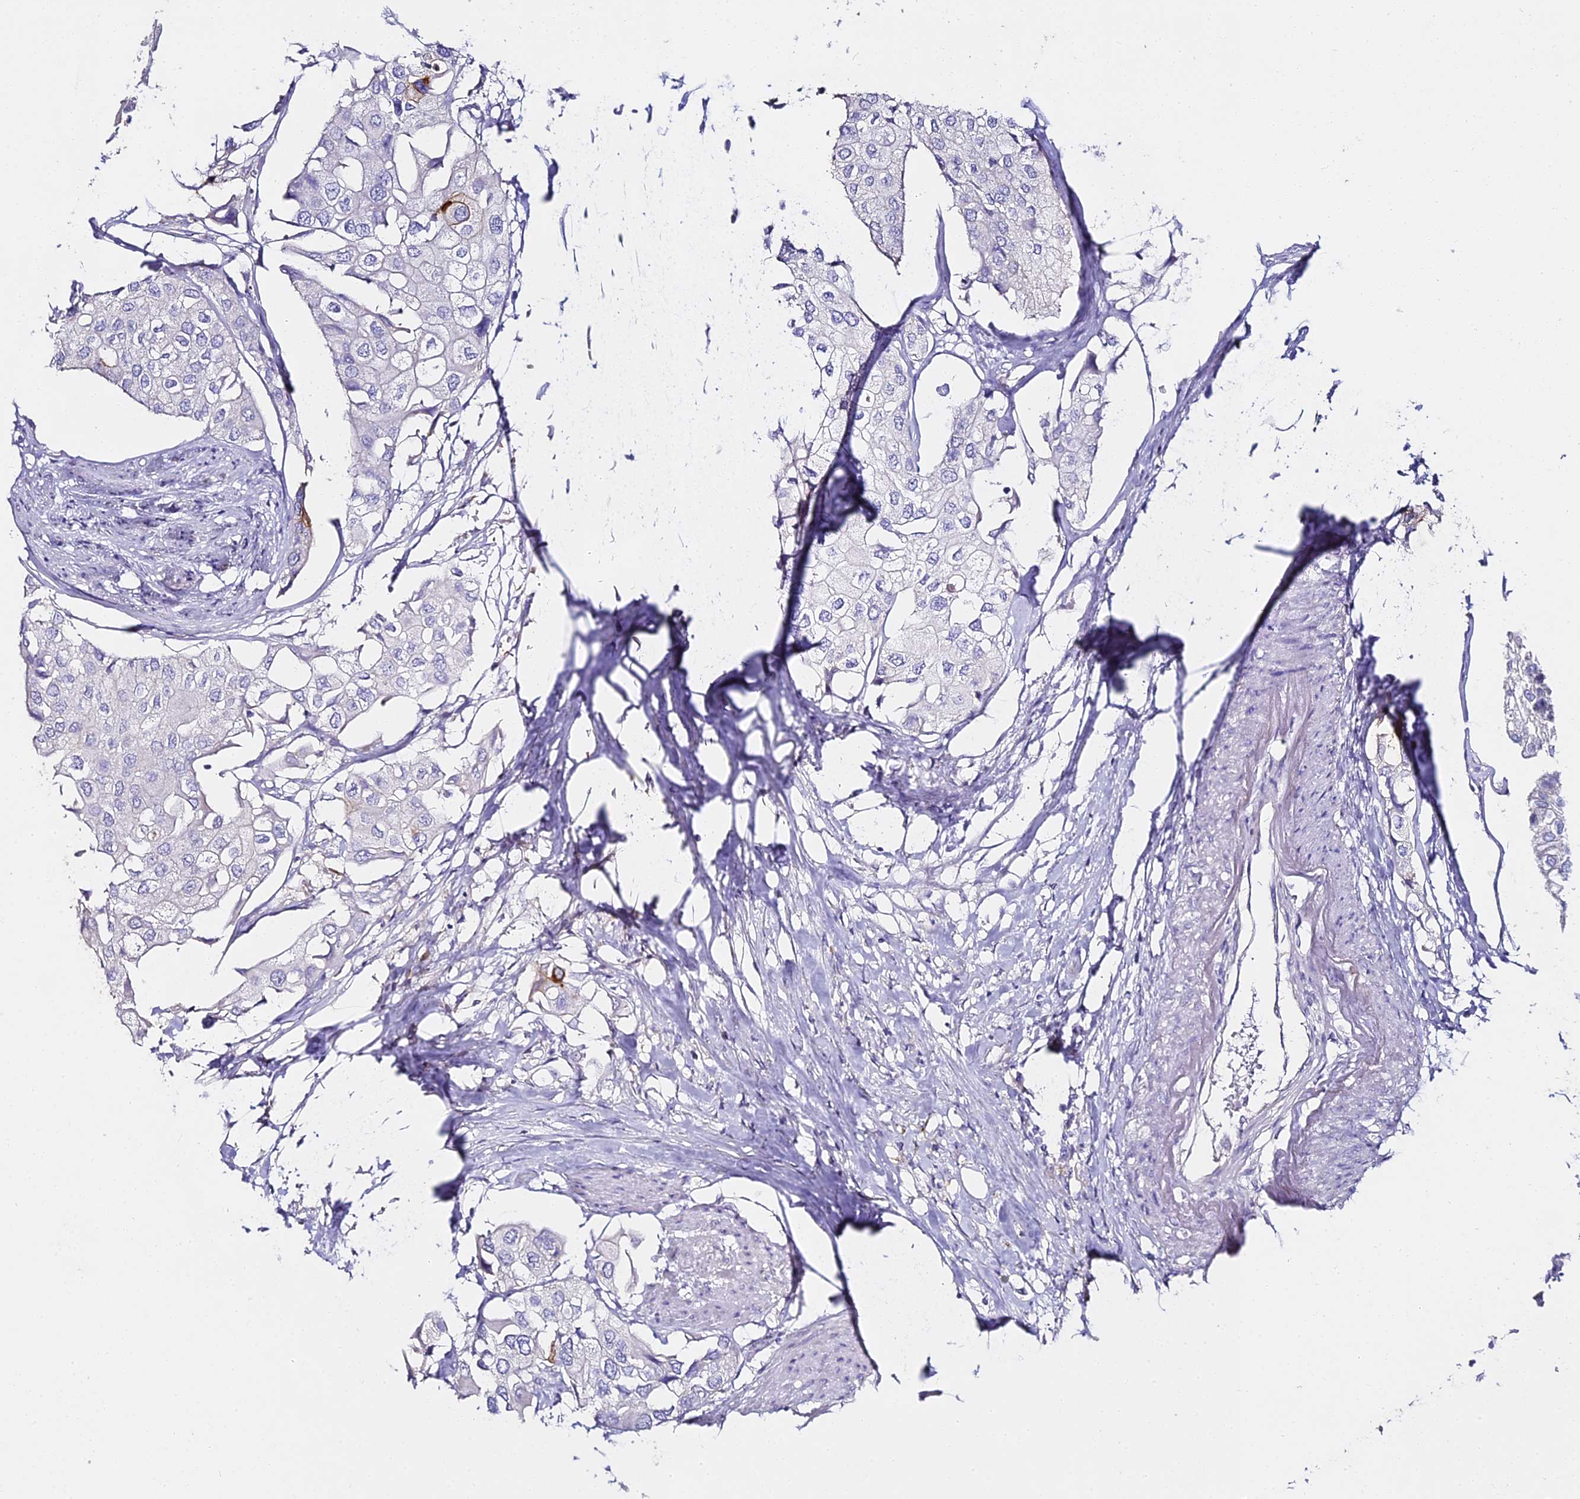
{"staining": {"intensity": "negative", "quantity": "none", "location": "none"}, "tissue": "urothelial cancer", "cell_type": "Tumor cells", "image_type": "cancer", "snomed": [{"axis": "morphology", "description": "Urothelial carcinoma, High grade"}, {"axis": "topography", "description": "Urinary bladder"}], "caption": "A histopathology image of human urothelial cancer is negative for staining in tumor cells.", "gene": "ALPG", "patient": {"sex": "male", "age": 64}}